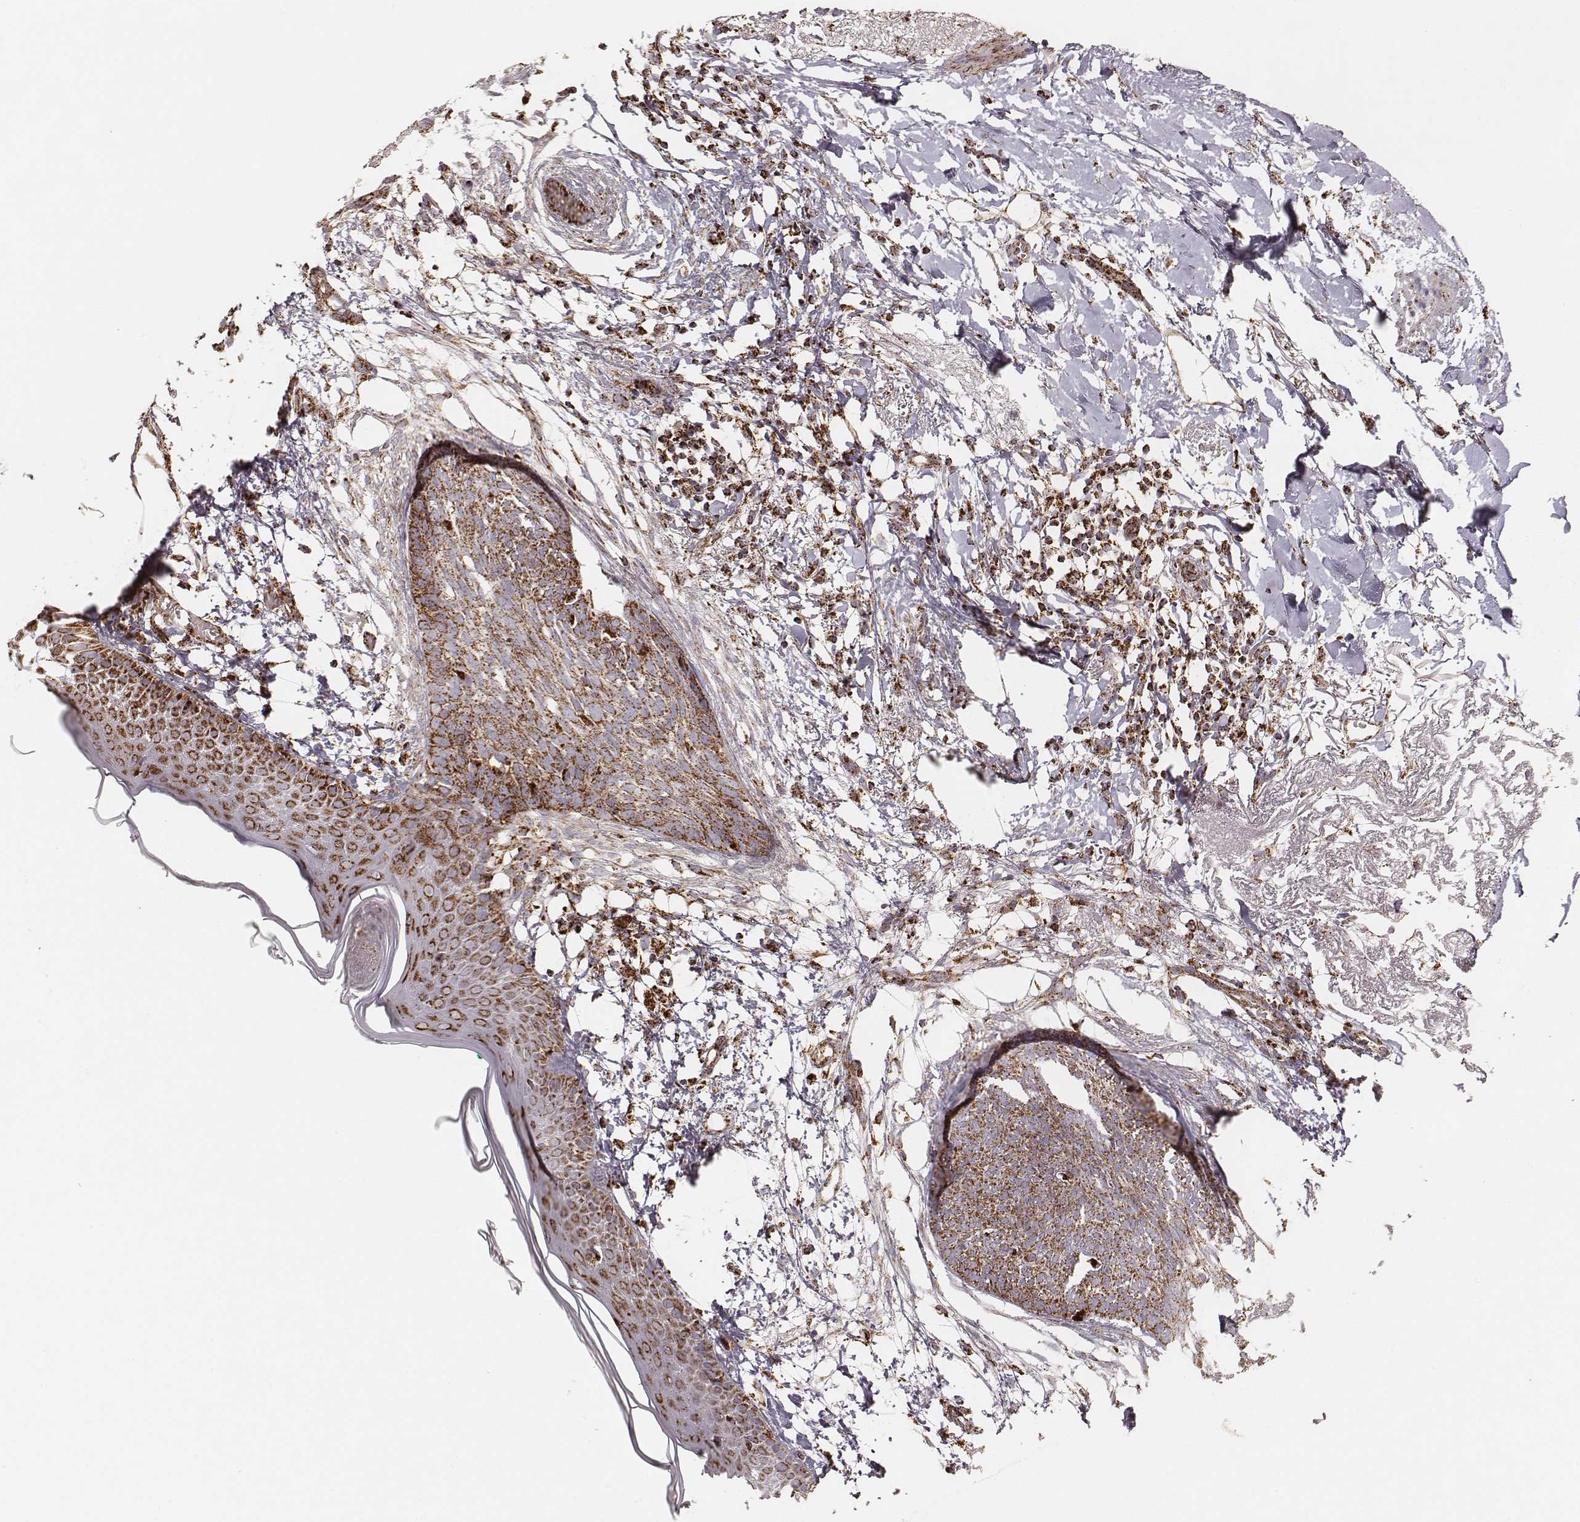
{"staining": {"intensity": "moderate", "quantity": ">75%", "location": "cytoplasmic/membranous"}, "tissue": "skin cancer", "cell_type": "Tumor cells", "image_type": "cancer", "snomed": [{"axis": "morphology", "description": "Normal tissue, NOS"}, {"axis": "morphology", "description": "Basal cell carcinoma"}, {"axis": "topography", "description": "Skin"}], "caption": "Immunohistochemical staining of skin cancer (basal cell carcinoma) reveals medium levels of moderate cytoplasmic/membranous protein expression in about >75% of tumor cells.", "gene": "CS", "patient": {"sex": "male", "age": 84}}